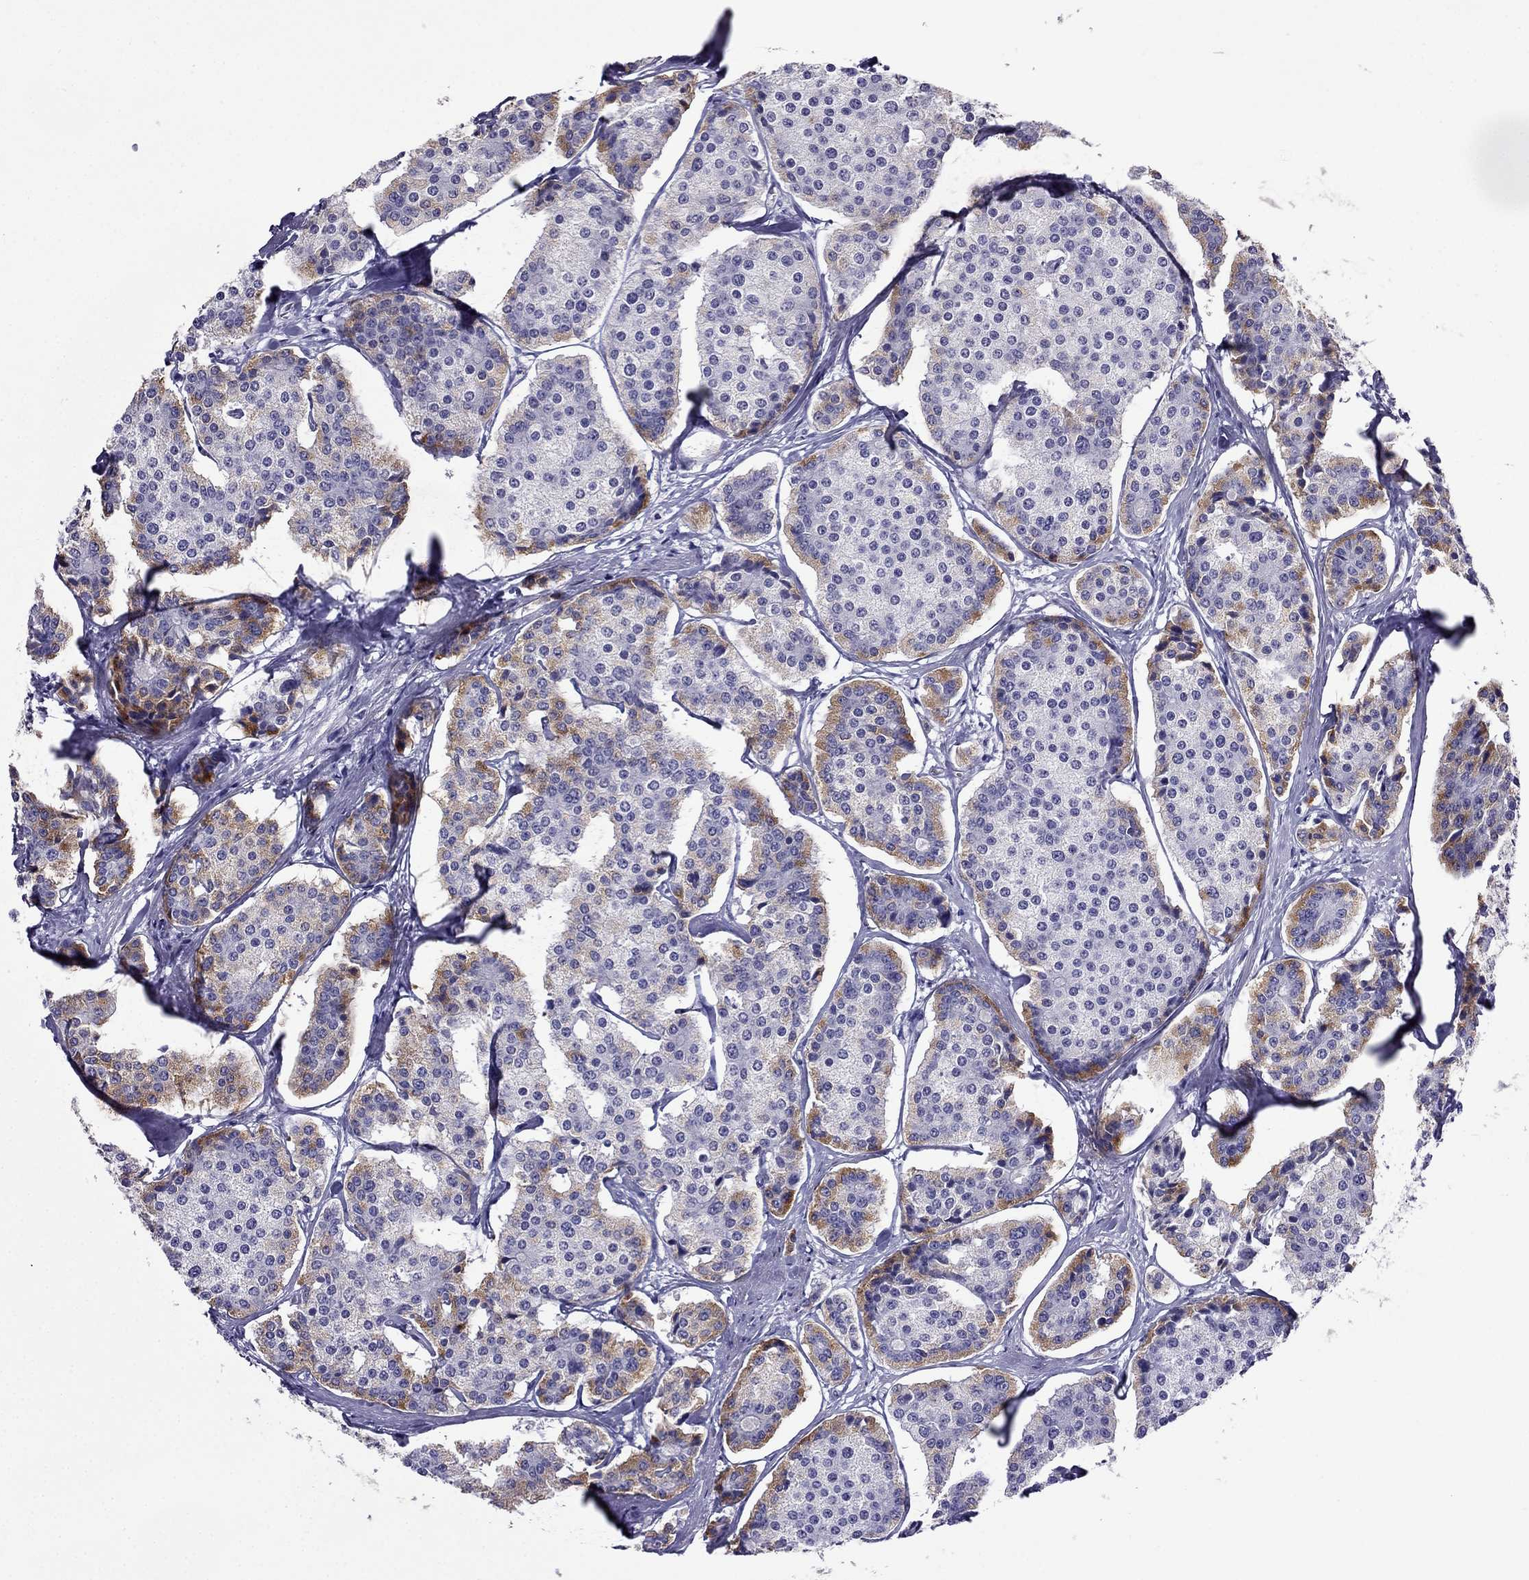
{"staining": {"intensity": "moderate", "quantity": "<25%", "location": "cytoplasmic/membranous"}, "tissue": "carcinoid", "cell_type": "Tumor cells", "image_type": "cancer", "snomed": [{"axis": "morphology", "description": "Carcinoid, malignant, NOS"}, {"axis": "topography", "description": "Small intestine"}], "caption": "Carcinoid stained with immunohistochemistry (IHC) reveals moderate cytoplasmic/membranous staining in approximately <25% of tumor cells.", "gene": "CDHR4", "patient": {"sex": "female", "age": 65}}